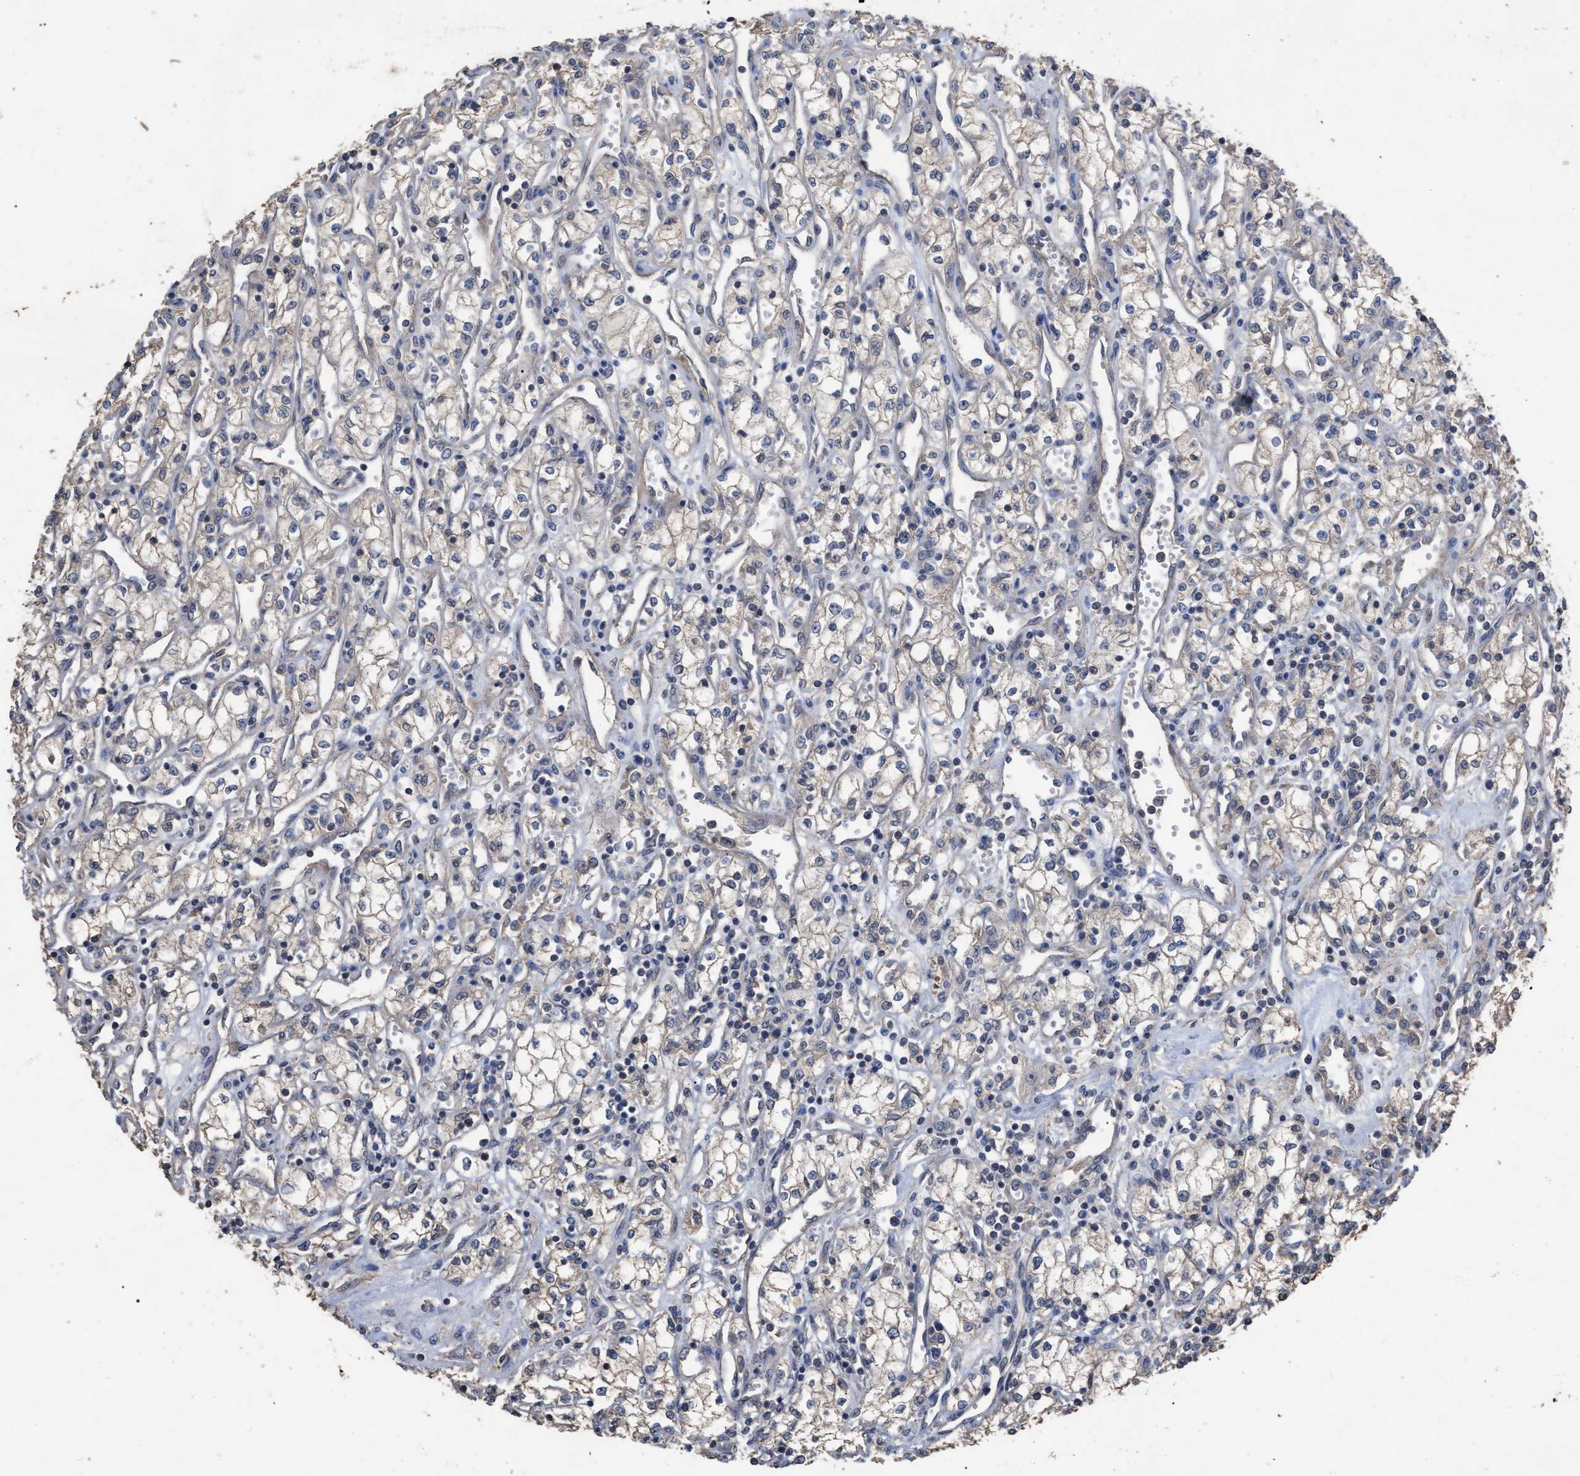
{"staining": {"intensity": "weak", "quantity": ">75%", "location": "cytoplasmic/membranous"}, "tissue": "renal cancer", "cell_type": "Tumor cells", "image_type": "cancer", "snomed": [{"axis": "morphology", "description": "Adenocarcinoma, NOS"}, {"axis": "topography", "description": "Kidney"}], "caption": "IHC photomicrograph of human renal cancer stained for a protein (brown), which displays low levels of weak cytoplasmic/membranous expression in approximately >75% of tumor cells.", "gene": "BTN2A1", "patient": {"sex": "male", "age": 59}}